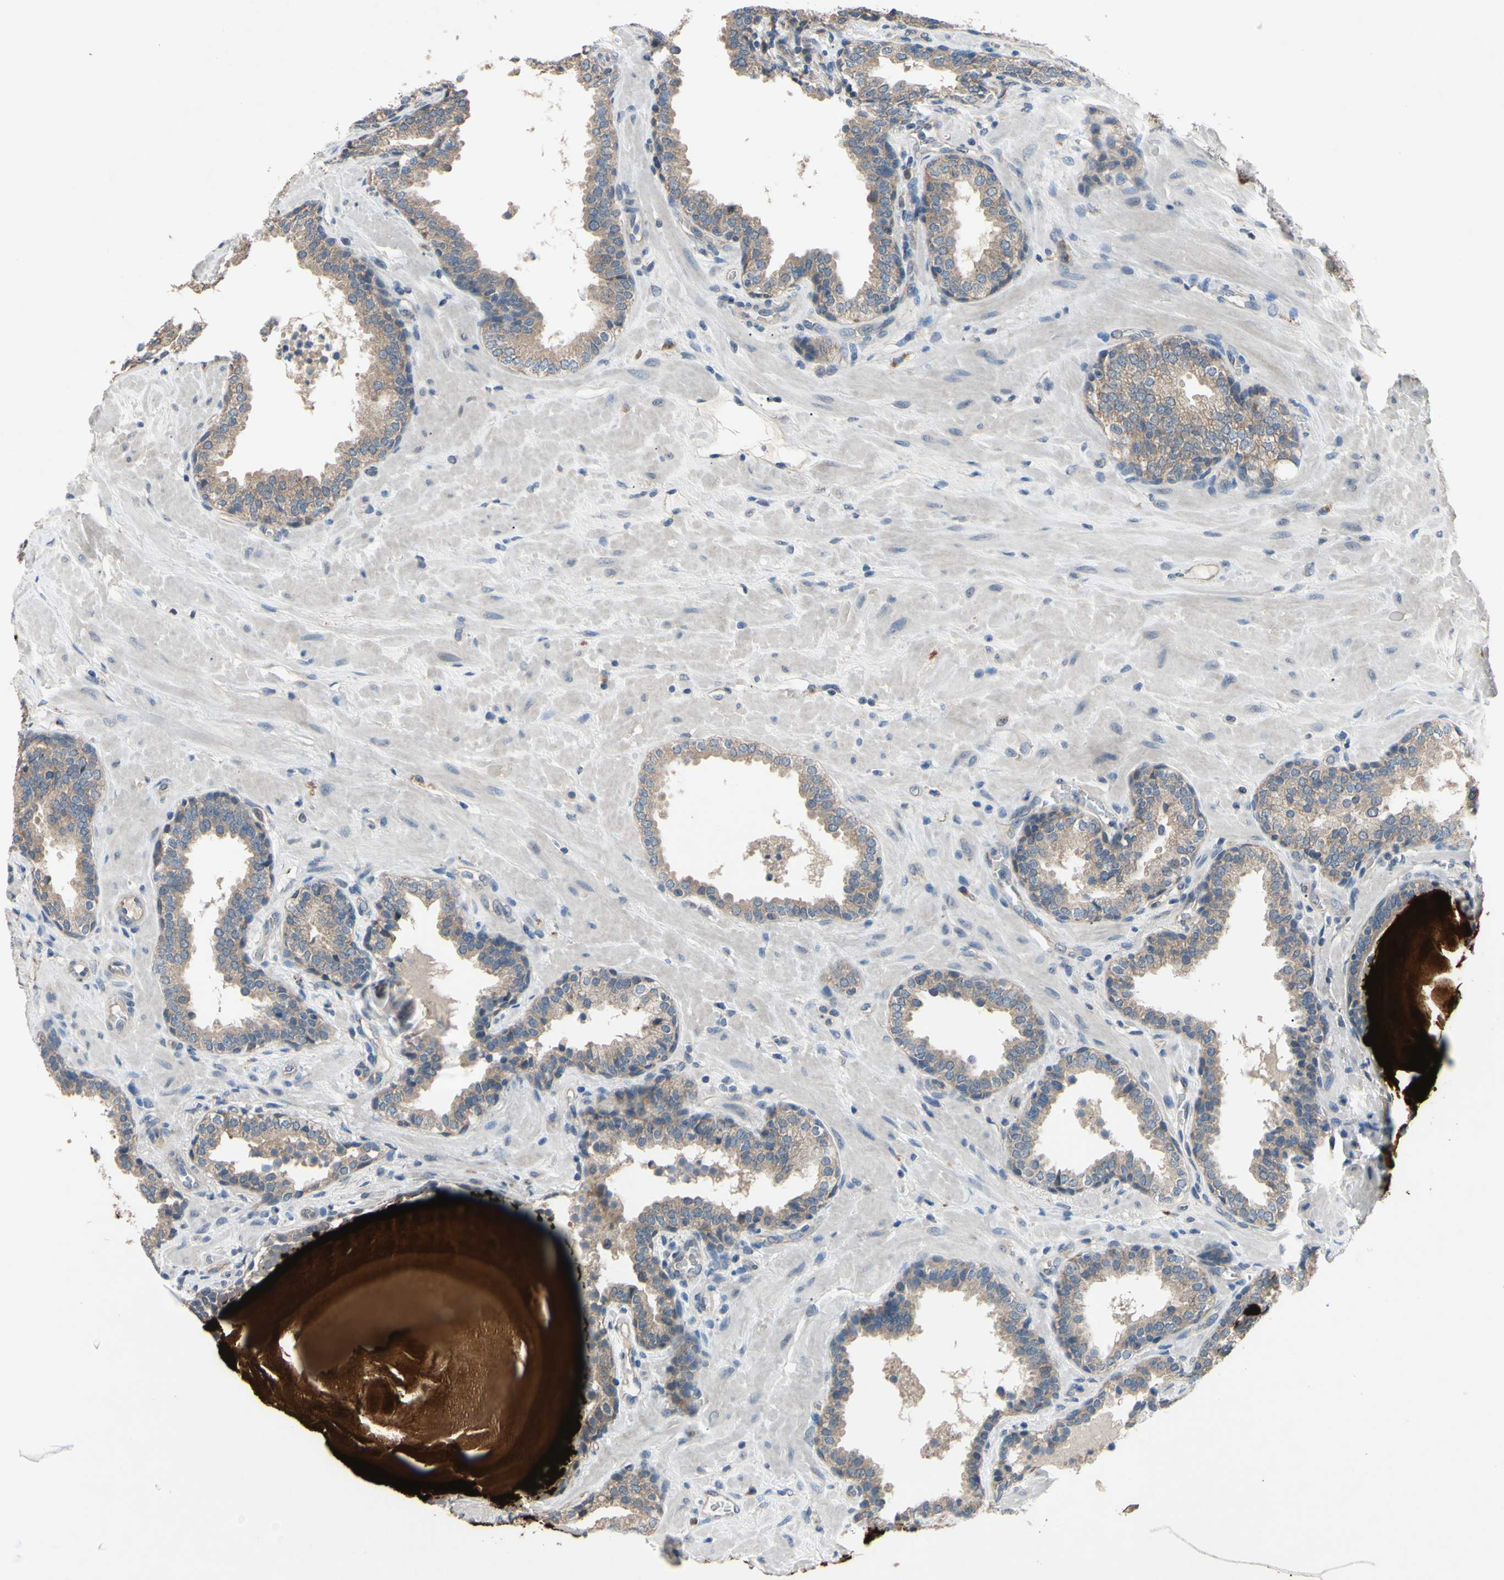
{"staining": {"intensity": "moderate", "quantity": "25%-75%", "location": "cytoplasmic/membranous"}, "tissue": "prostate", "cell_type": "Glandular cells", "image_type": "normal", "snomed": [{"axis": "morphology", "description": "Normal tissue, NOS"}, {"axis": "topography", "description": "Prostate"}], "caption": "Immunohistochemical staining of normal human prostate reveals moderate cytoplasmic/membranous protein expression in approximately 25%-75% of glandular cells.", "gene": "HILPDA", "patient": {"sex": "male", "age": 51}}